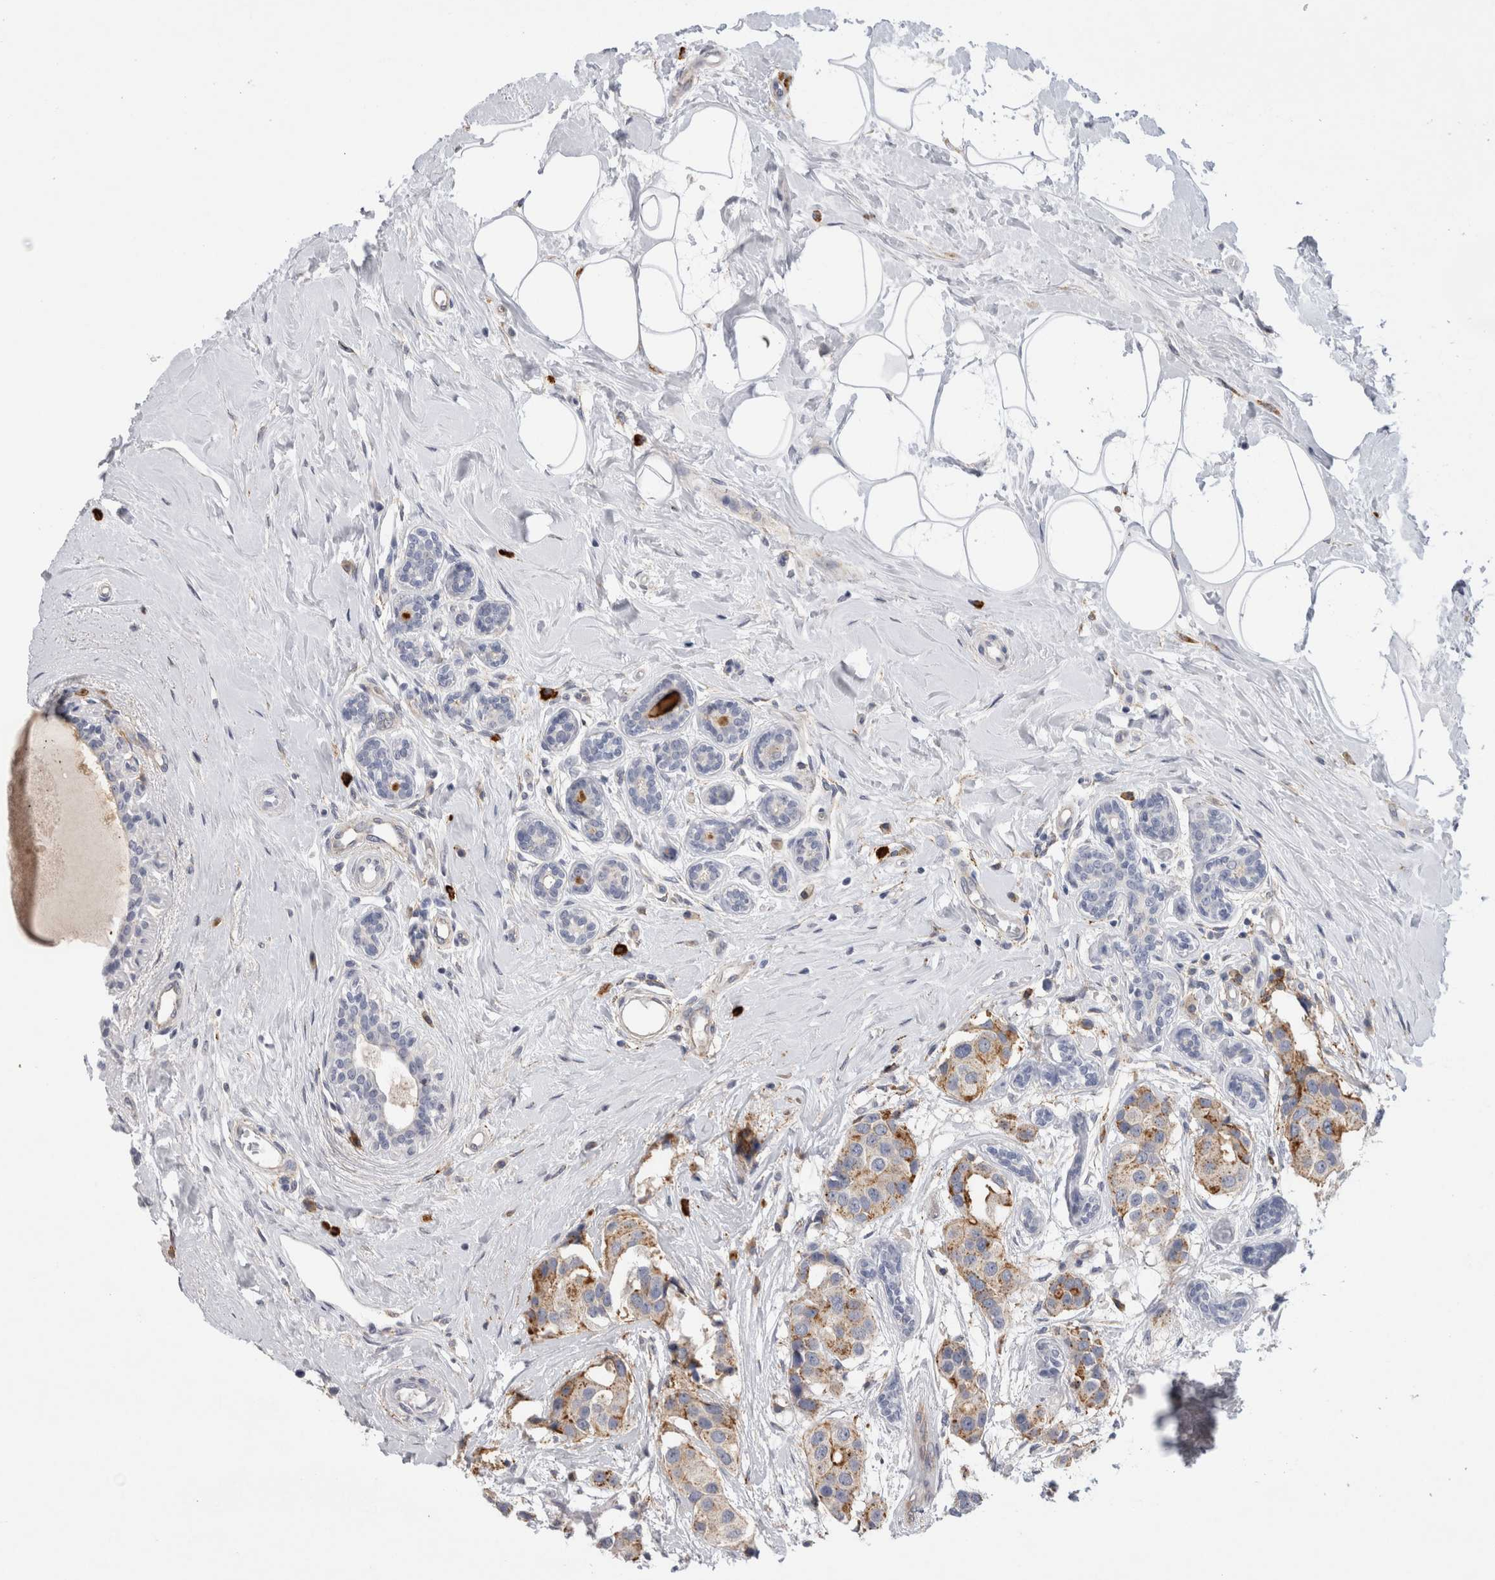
{"staining": {"intensity": "moderate", "quantity": ">75%", "location": "cytoplasmic/membranous"}, "tissue": "breast cancer", "cell_type": "Tumor cells", "image_type": "cancer", "snomed": [{"axis": "morphology", "description": "Normal tissue, NOS"}, {"axis": "morphology", "description": "Duct carcinoma"}, {"axis": "topography", "description": "Breast"}], "caption": "A high-resolution image shows IHC staining of breast invasive ductal carcinoma, which shows moderate cytoplasmic/membranous staining in about >75% of tumor cells. (brown staining indicates protein expression, while blue staining denotes nuclei).", "gene": "CD63", "patient": {"sex": "female", "age": 39}}